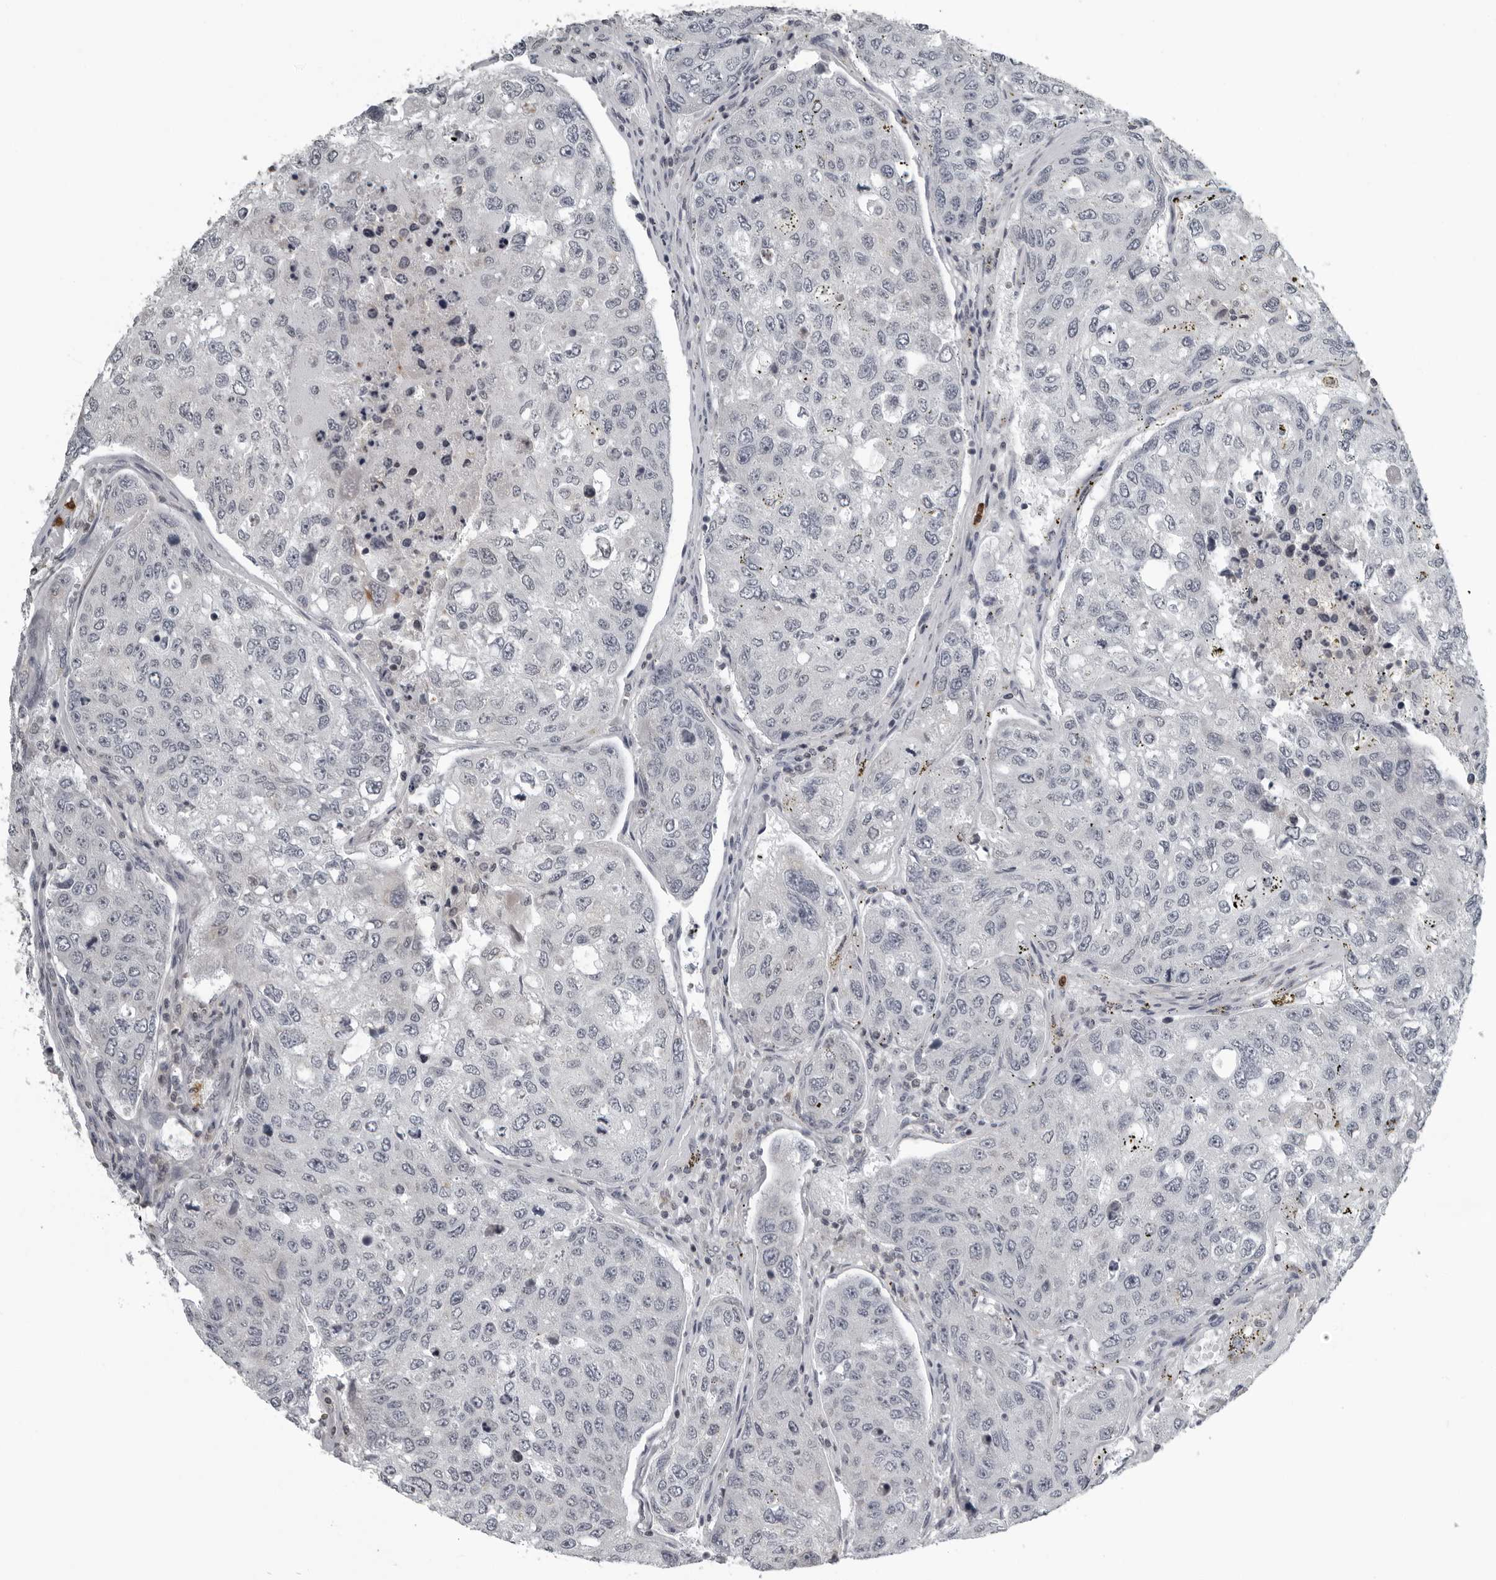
{"staining": {"intensity": "negative", "quantity": "none", "location": "none"}, "tissue": "urothelial cancer", "cell_type": "Tumor cells", "image_type": "cancer", "snomed": [{"axis": "morphology", "description": "Urothelial carcinoma, High grade"}, {"axis": "topography", "description": "Lymph node"}, {"axis": "topography", "description": "Urinary bladder"}], "caption": "Photomicrograph shows no significant protein staining in tumor cells of urothelial carcinoma (high-grade).", "gene": "RTCA", "patient": {"sex": "male", "age": 51}}